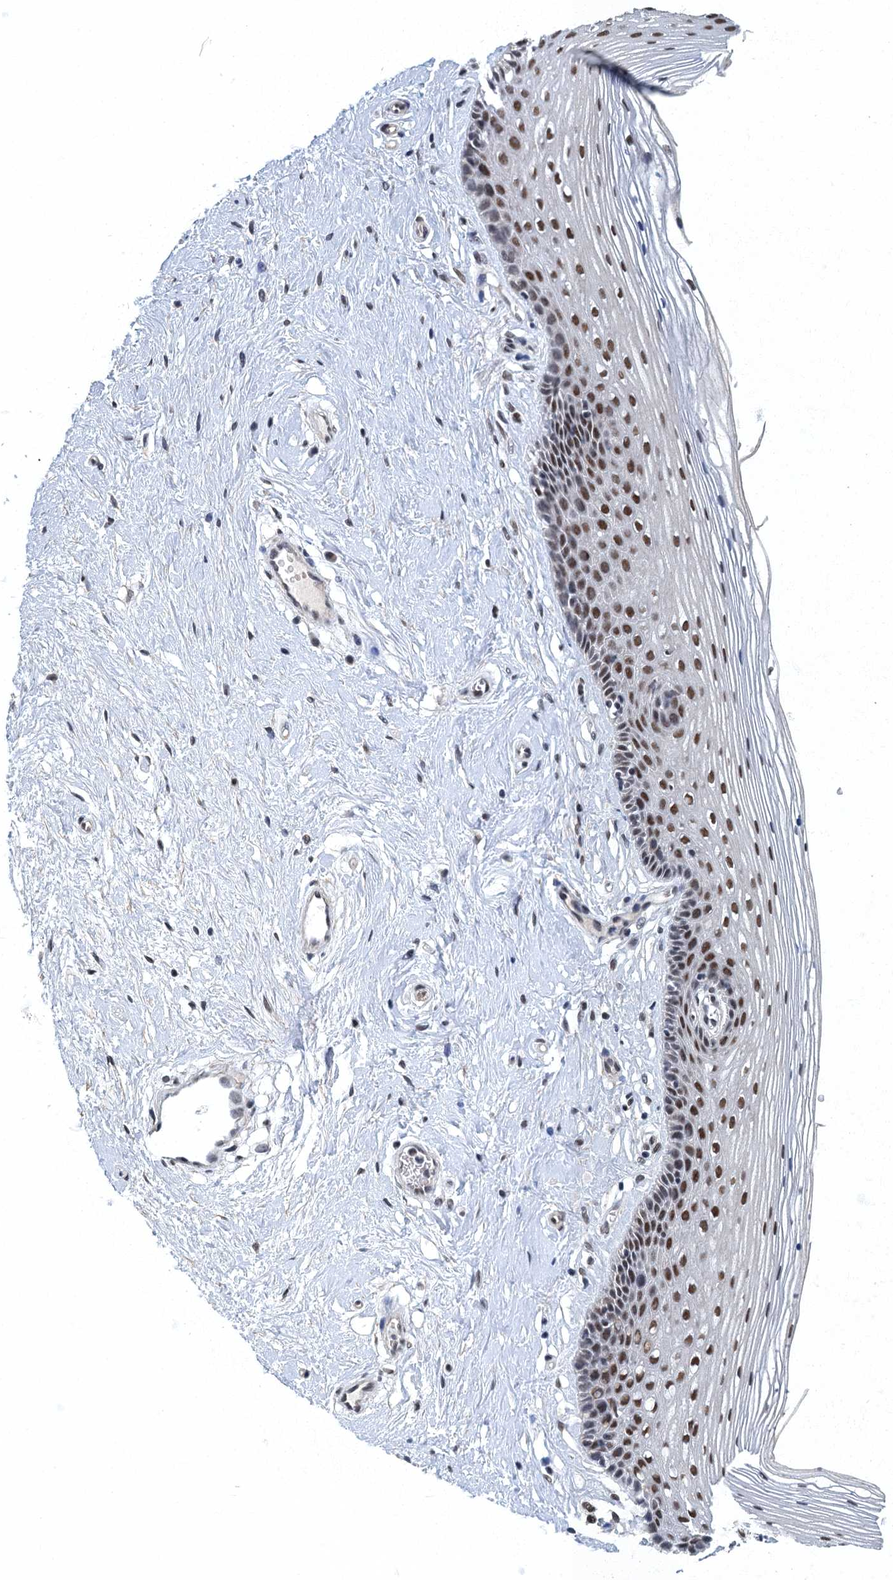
{"staining": {"intensity": "moderate", "quantity": "25%-75%", "location": "nuclear"}, "tissue": "vagina", "cell_type": "Squamous epithelial cells", "image_type": "normal", "snomed": [{"axis": "morphology", "description": "Normal tissue, NOS"}, {"axis": "topography", "description": "Vagina"}], "caption": "The photomicrograph displays immunohistochemical staining of benign vagina. There is moderate nuclear expression is appreciated in approximately 25%-75% of squamous epithelial cells. Nuclei are stained in blue.", "gene": "GADL1", "patient": {"sex": "female", "age": 46}}